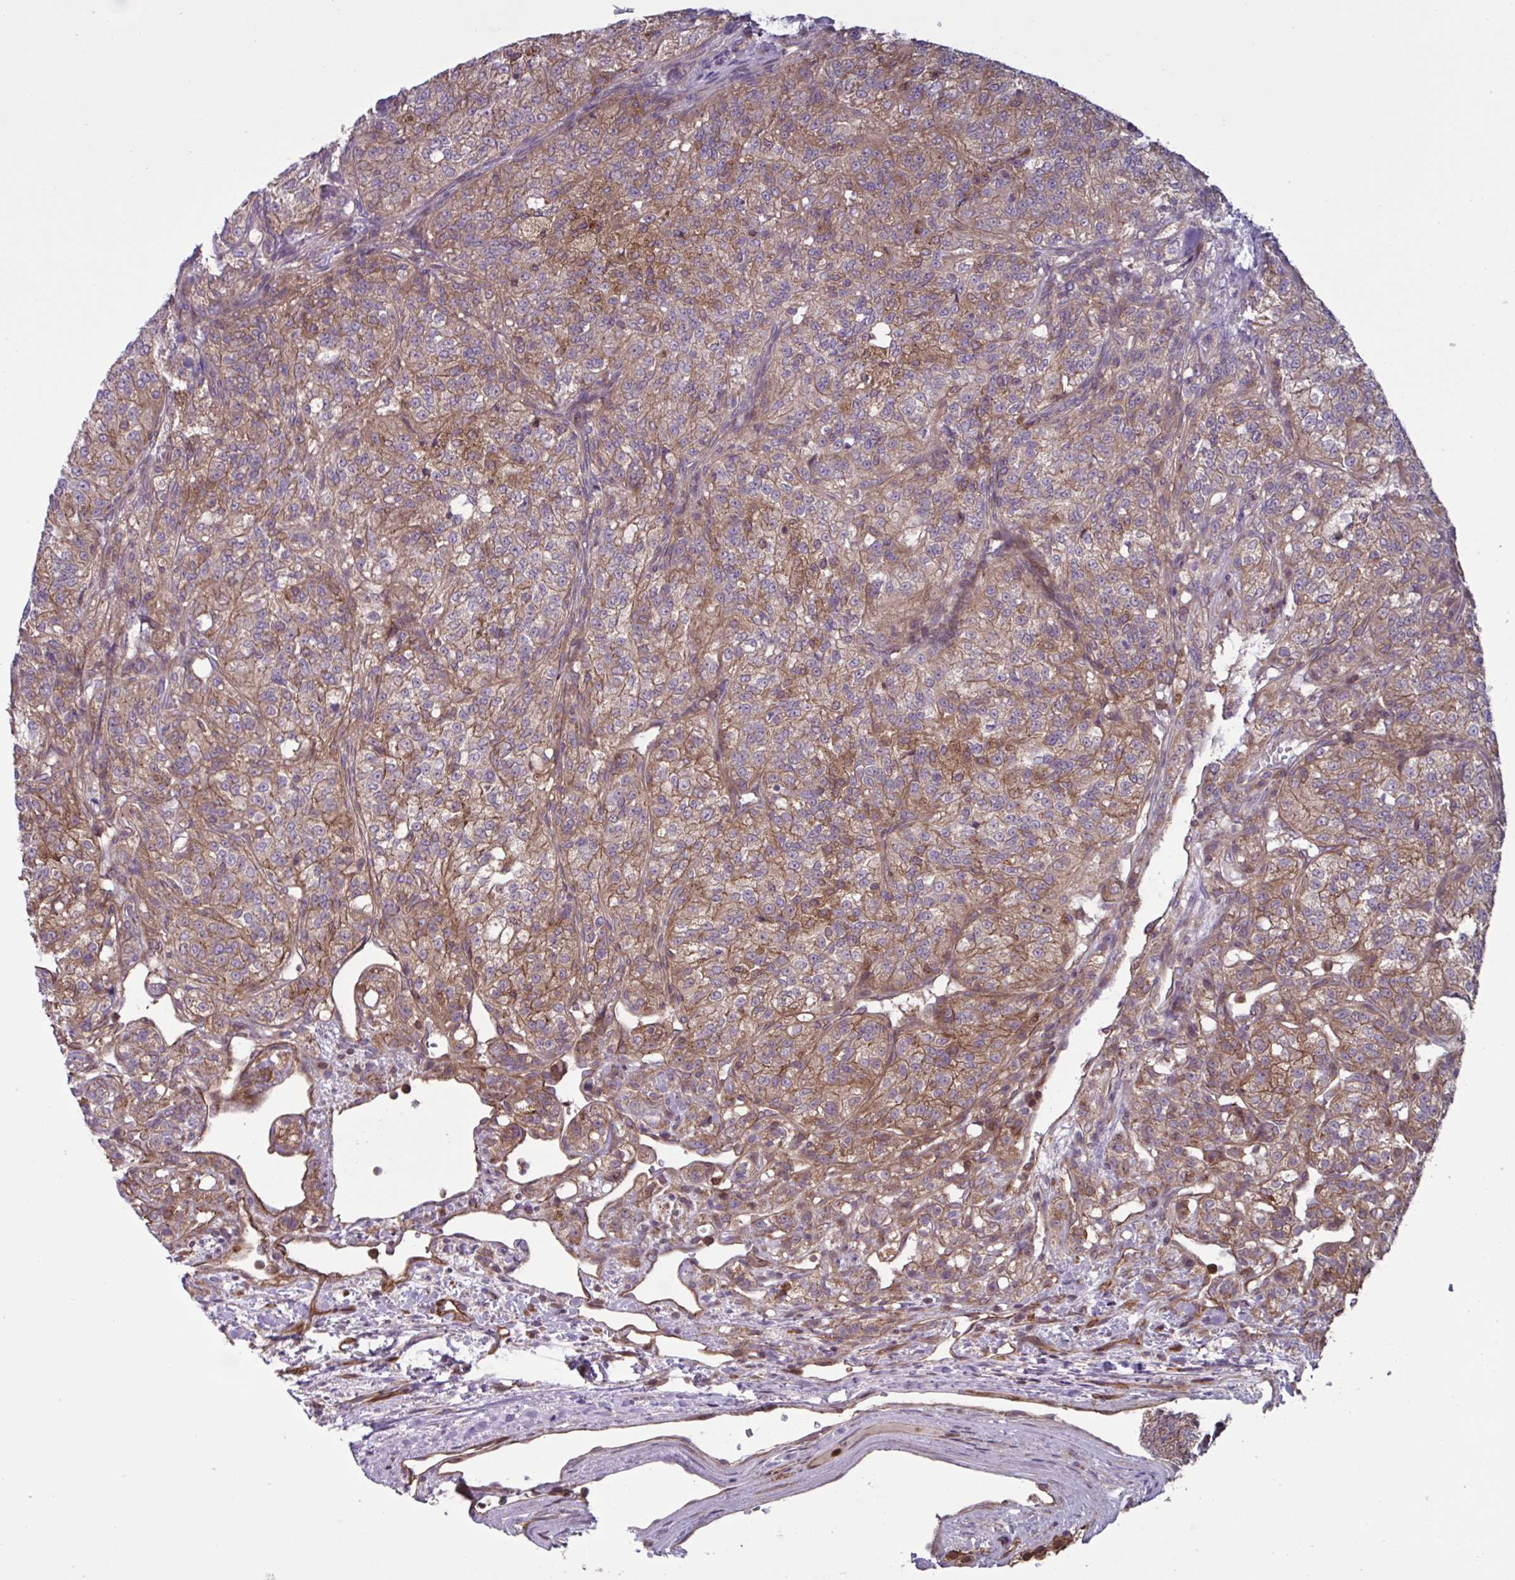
{"staining": {"intensity": "moderate", "quantity": ">75%", "location": "cytoplasmic/membranous"}, "tissue": "renal cancer", "cell_type": "Tumor cells", "image_type": "cancer", "snomed": [{"axis": "morphology", "description": "Adenocarcinoma, NOS"}, {"axis": "topography", "description": "Kidney"}], "caption": "A micrograph of human renal cancer (adenocarcinoma) stained for a protein shows moderate cytoplasmic/membranous brown staining in tumor cells.", "gene": "GLTP", "patient": {"sex": "female", "age": 63}}